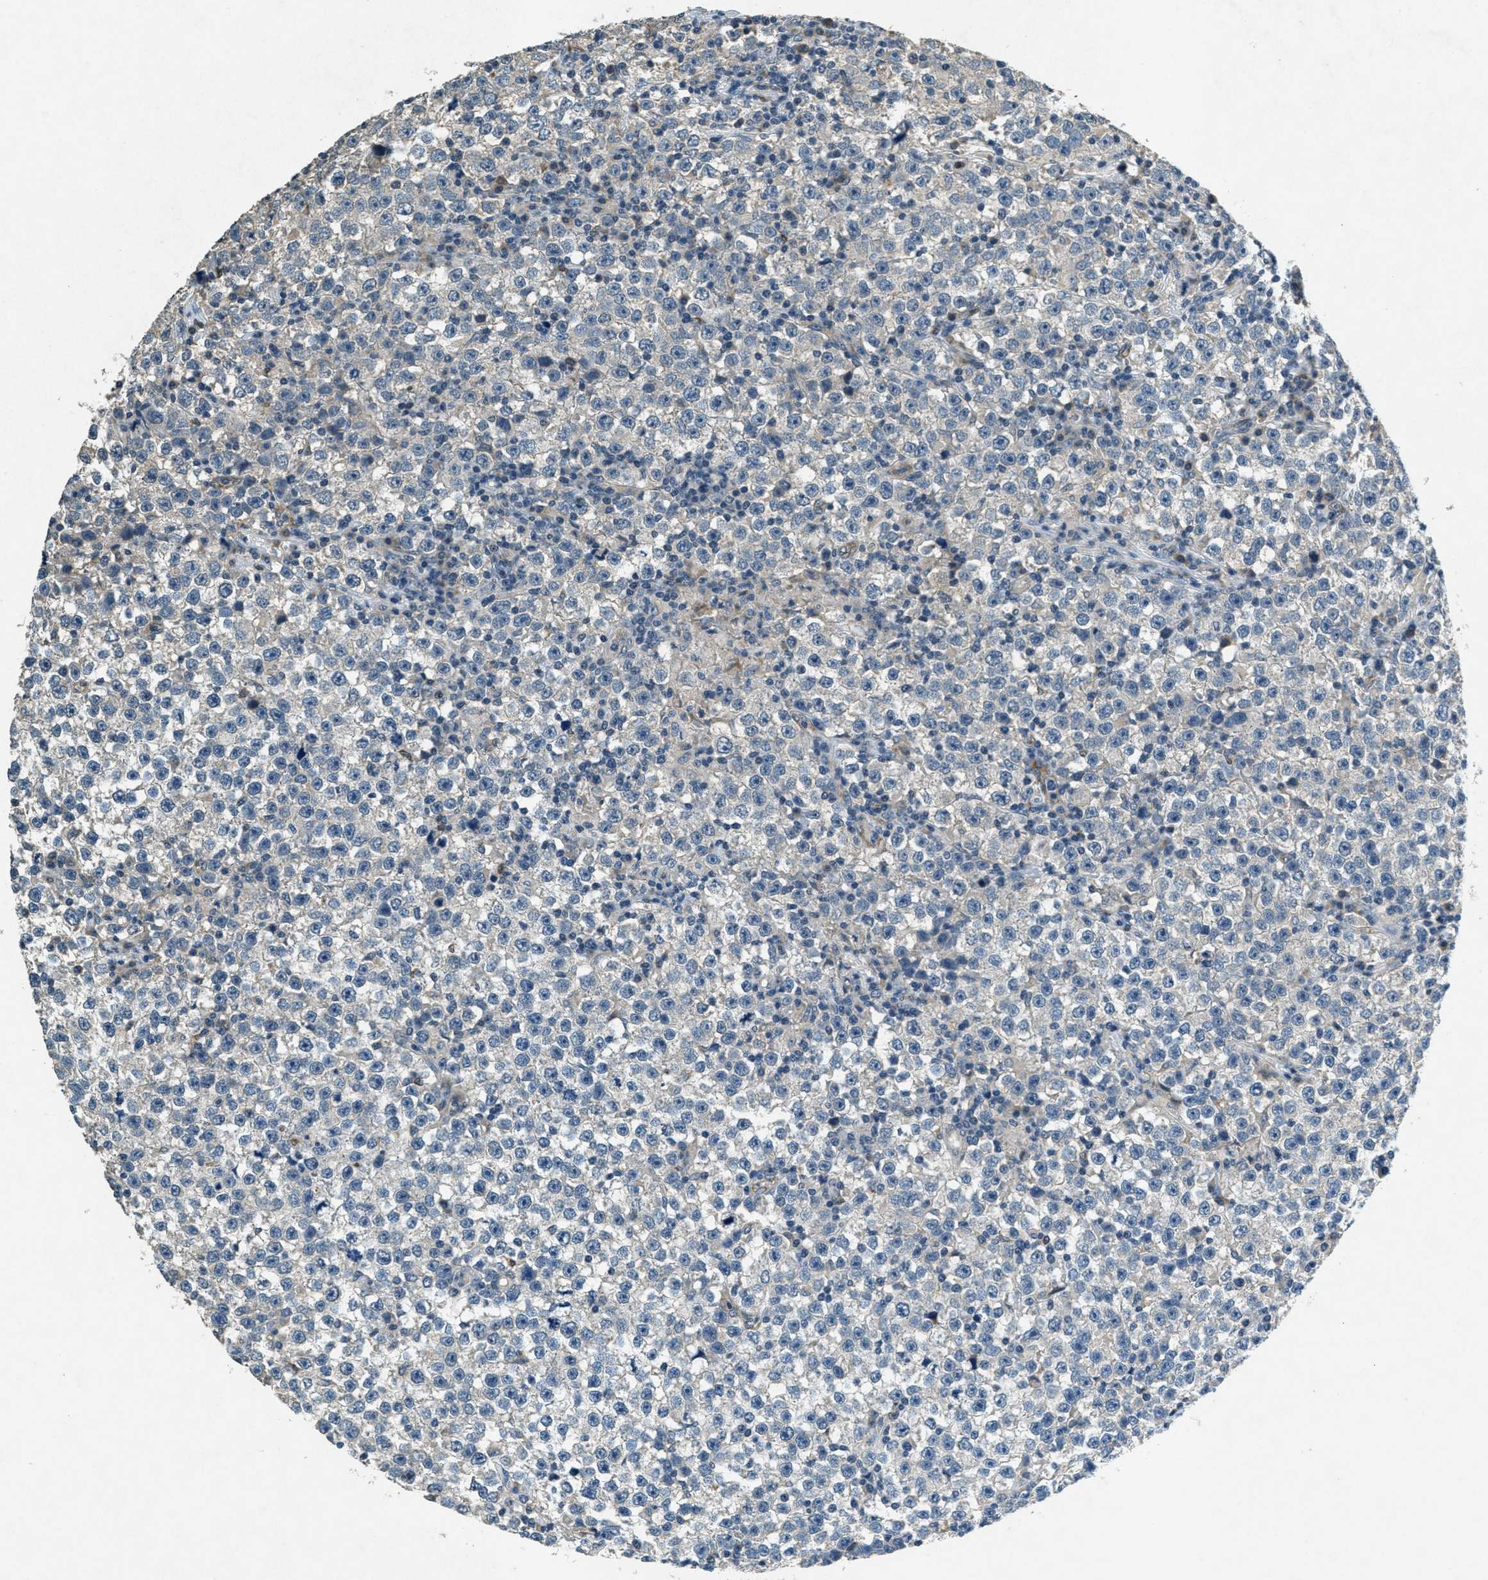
{"staining": {"intensity": "negative", "quantity": "none", "location": "none"}, "tissue": "testis cancer", "cell_type": "Tumor cells", "image_type": "cancer", "snomed": [{"axis": "morphology", "description": "Seminoma, NOS"}, {"axis": "topography", "description": "Testis"}], "caption": "High power microscopy image of an immunohistochemistry micrograph of seminoma (testis), revealing no significant staining in tumor cells.", "gene": "RAB3D", "patient": {"sex": "male", "age": 43}}